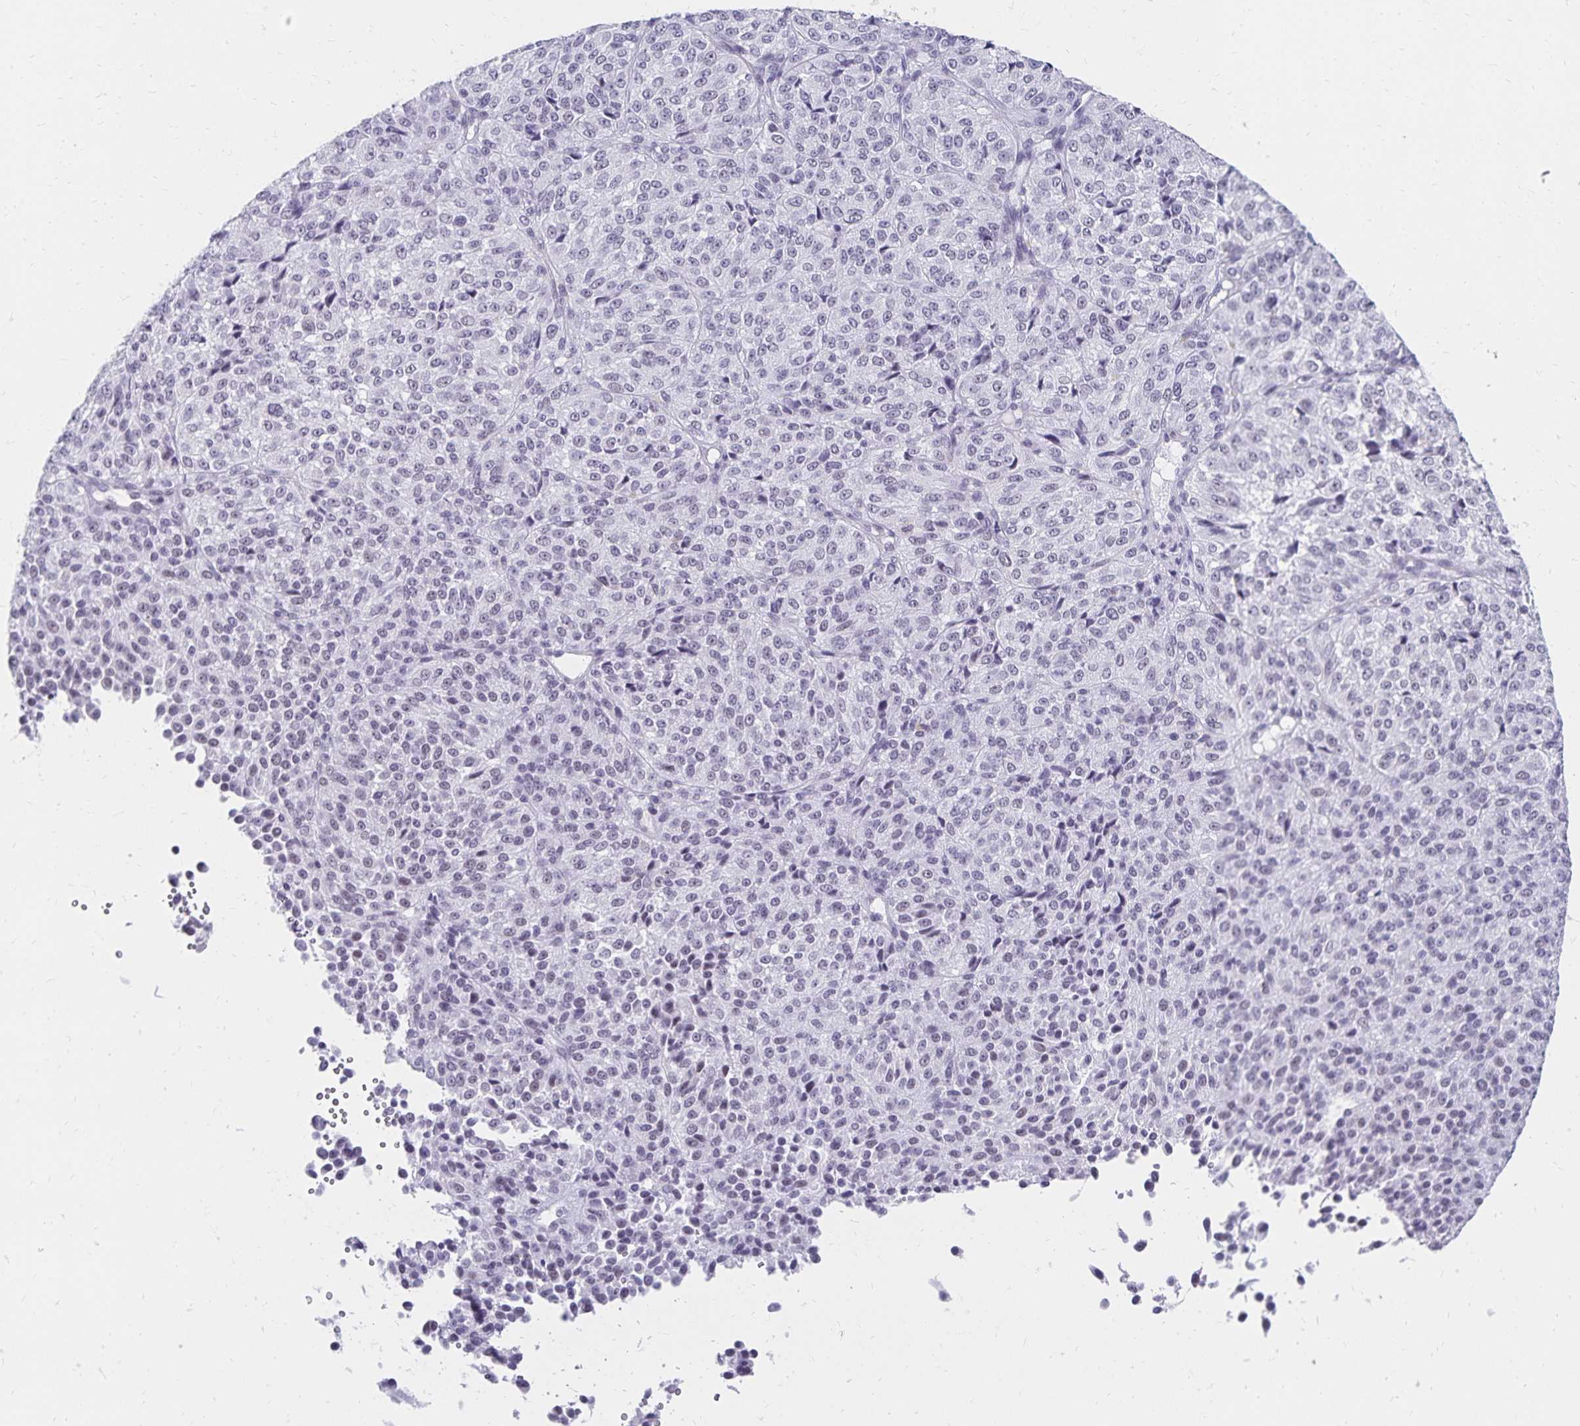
{"staining": {"intensity": "negative", "quantity": "none", "location": "none"}, "tissue": "melanoma", "cell_type": "Tumor cells", "image_type": "cancer", "snomed": [{"axis": "morphology", "description": "Malignant melanoma, Metastatic site"}, {"axis": "topography", "description": "Brain"}], "caption": "Immunohistochemical staining of malignant melanoma (metastatic site) demonstrates no significant staining in tumor cells.", "gene": "C20orf85", "patient": {"sex": "female", "age": 56}}